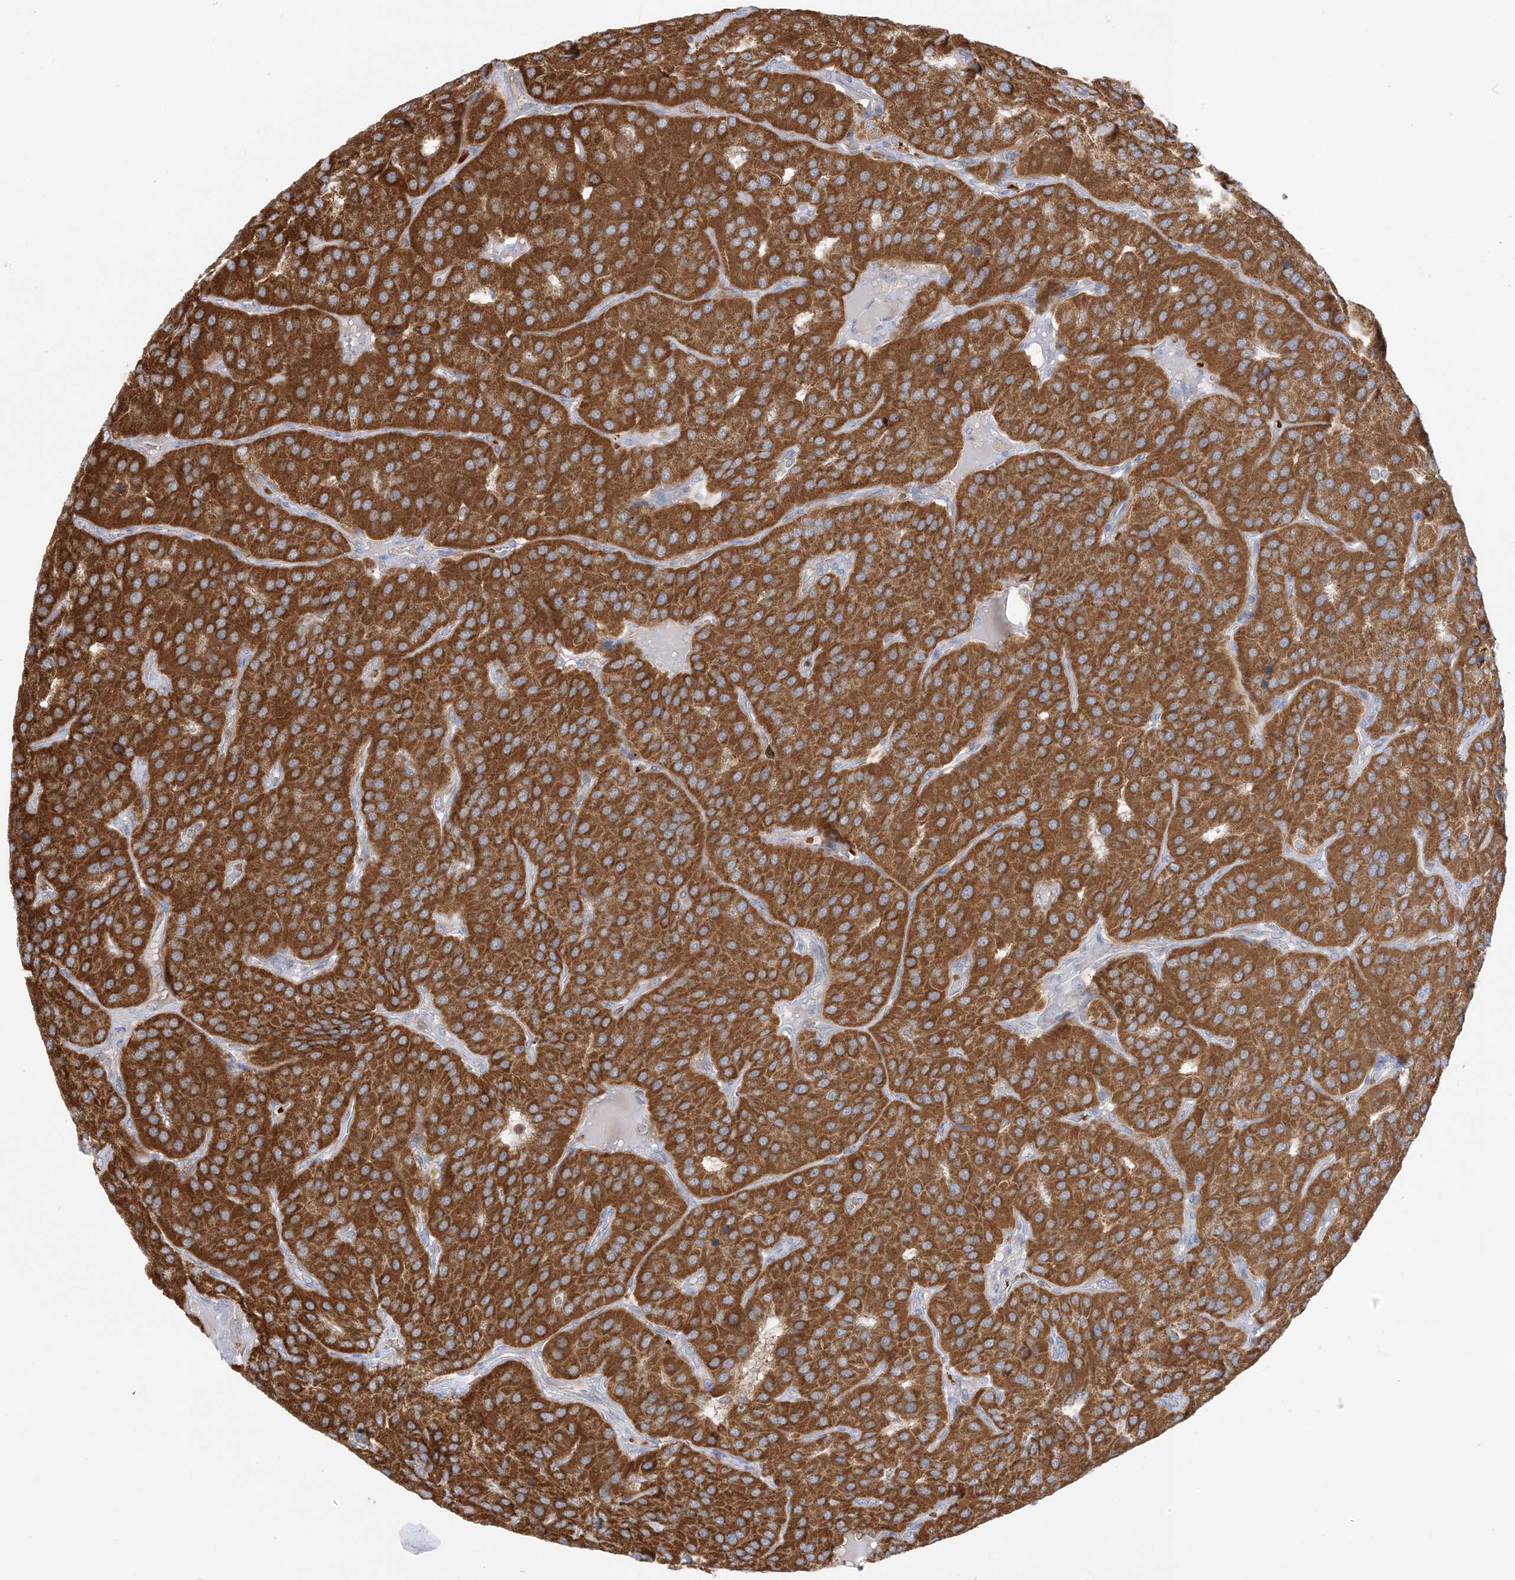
{"staining": {"intensity": "strong", "quantity": ">75%", "location": "cytoplasmic/membranous"}, "tissue": "parathyroid gland", "cell_type": "Glandular cells", "image_type": "normal", "snomed": [{"axis": "morphology", "description": "Normal tissue, NOS"}, {"axis": "morphology", "description": "Adenoma, NOS"}, {"axis": "topography", "description": "Parathyroid gland"}], "caption": "The photomicrograph reveals immunohistochemical staining of benign parathyroid gland. There is strong cytoplasmic/membranous positivity is appreciated in approximately >75% of glandular cells. The staining is performed using DAB (3,3'-diaminobenzidine) brown chromogen to label protein expression. The nuclei are counter-stained blue using hematoxylin.", "gene": "NPPC", "patient": {"sex": "female", "age": 86}}